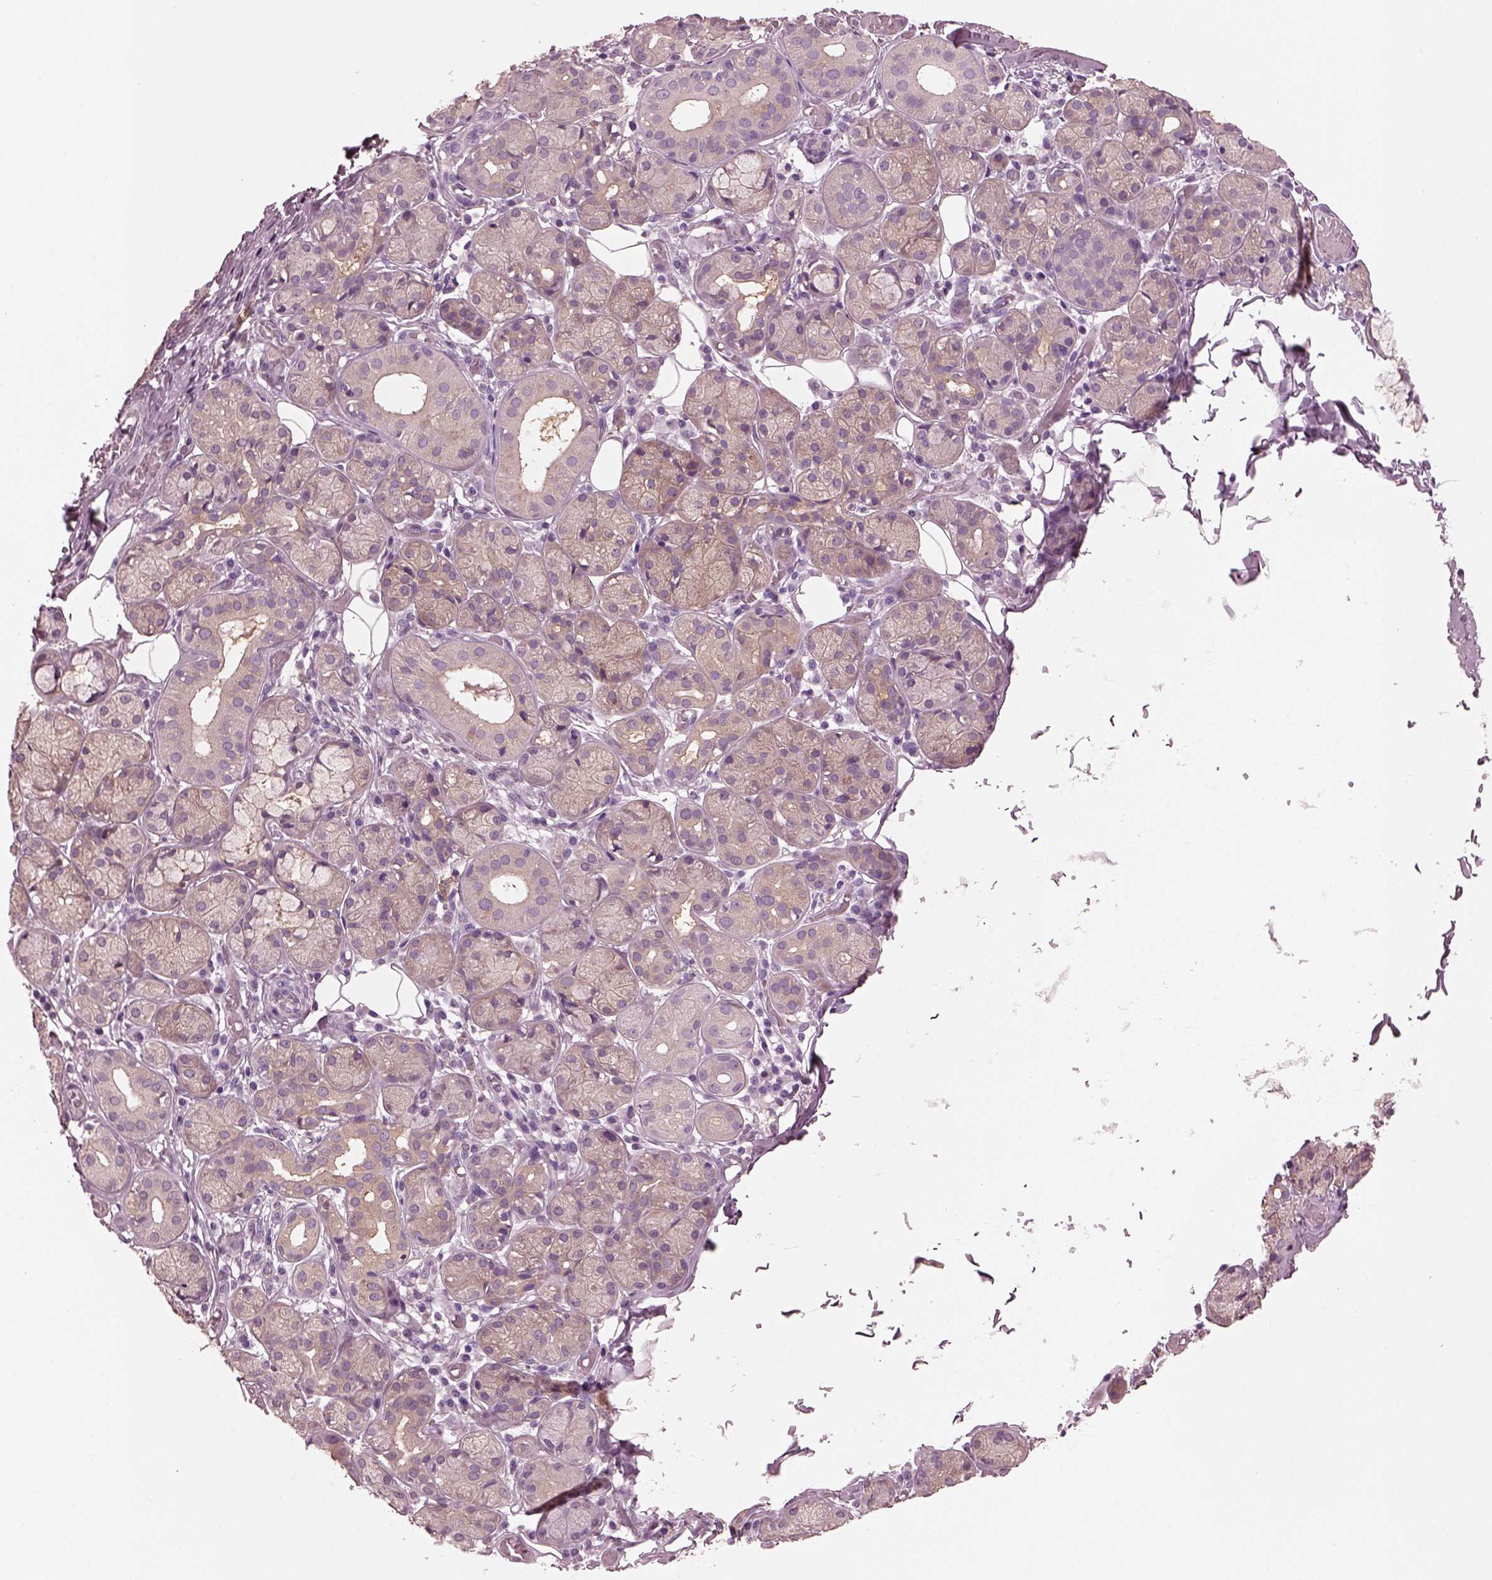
{"staining": {"intensity": "weak", "quantity": "<25%", "location": "cytoplasmic/membranous"}, "tissue": "salivary gland", "cell_type": "Glandular cells", "image_type": "normal", "snomed": [{"axis": "morphology", "description": "Normal tissue, NOS"}, {"axis": "topography", "description": "Salivary gland"}, {"axis": "topography", "description": "Peripheral nerve tissue"}], "caption": "This micrograph is of unremarkable salivary gland stained with immunohistochemistry to label a protein in brown with the nuclei are counter-stained blue. There is no staining in glandular cells. (DAB (3,3'-diaminobenzidine) immunohistochemistry (IHC) visualized using brightfield microscopy, high magnification).", "gene": "SHTN1", "patient": {"sex": "male", "age": 71}}